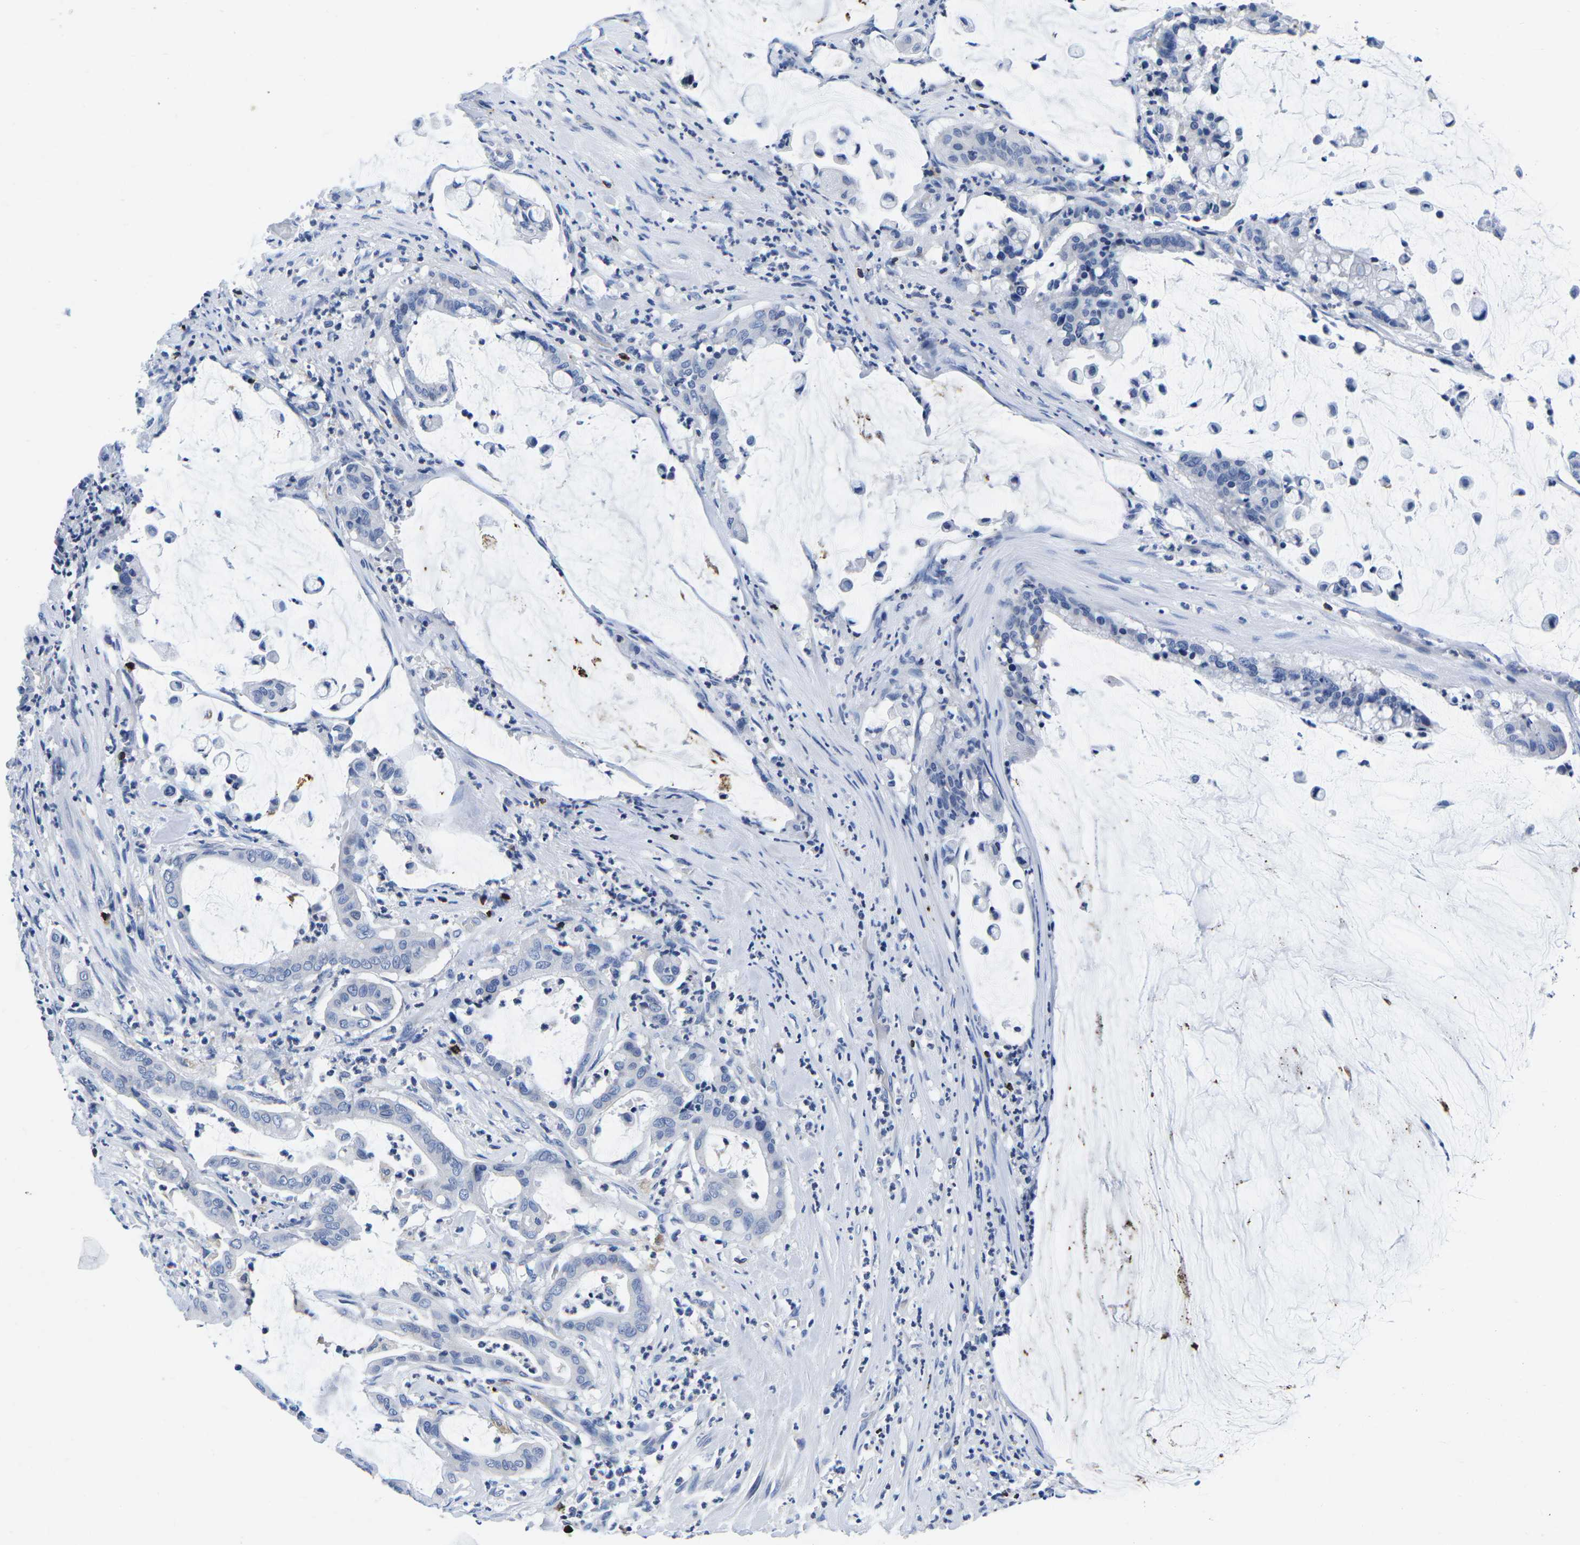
{"staining": {"intensity": "negative", "quantity": "none", "location": "none"}, "tissue": "pancreatic cancer", "cell_type": "Tumor cells", "image_type": "cancer", "snomed": [{"axis": "morphology", "description": "Adenocarcinoma, NOS"}, {"axis": "topography", "description": "Pancreas"}], "caption": "Immunohistochemistry photomicrograph of human adenocarcinoma (pancreatic) stained for a protein (brown), which displays no positivity in tumor cells.", "gene": "CTSW", "patient": {"sex": "male", "age": 41}}